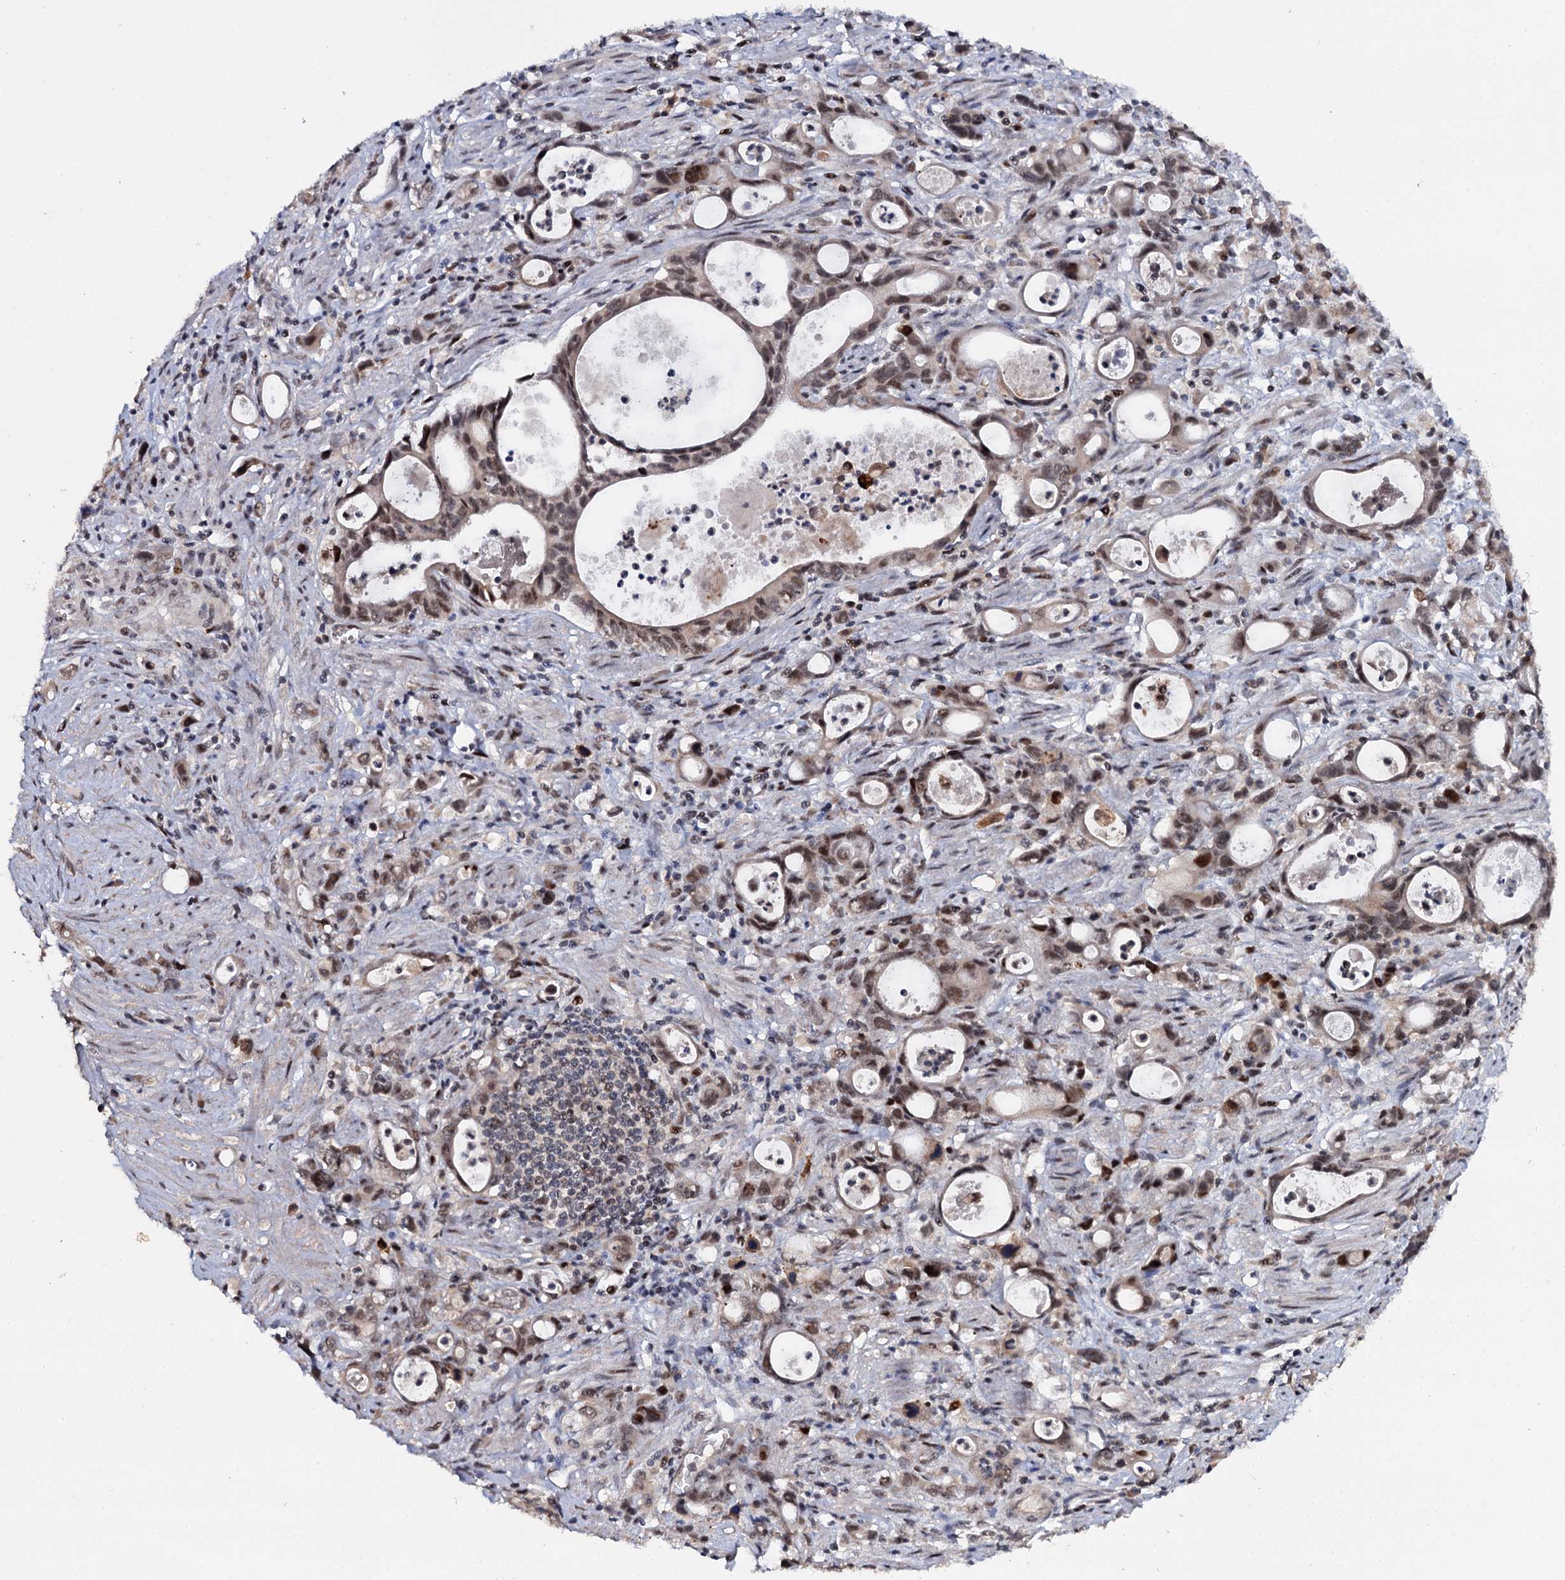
{"staining": {"intensity": "moderate", "quantity": ">75%", "location": "nuclear"}, "tissue": "stomach cancer", "cell_type": "Tumor cells", "image_type": "cancer", "snomed": [{"axis": "morphology", "description": "Adenocarcinoma, NOS"}, {"axis": "topography", "description": "Stomach, lower"}], "caption": "Stomach adenocarcinoma stained with DAB IHC exhibits medium levels of moderate nuclear staining in about >75% of tumor cells. Immunohistochemistry (ihc) stains the protein of interest in brown and the nuclei are stained blue.", "gene": "BUD13", "patient": {"sex": "female", "age": 43}}